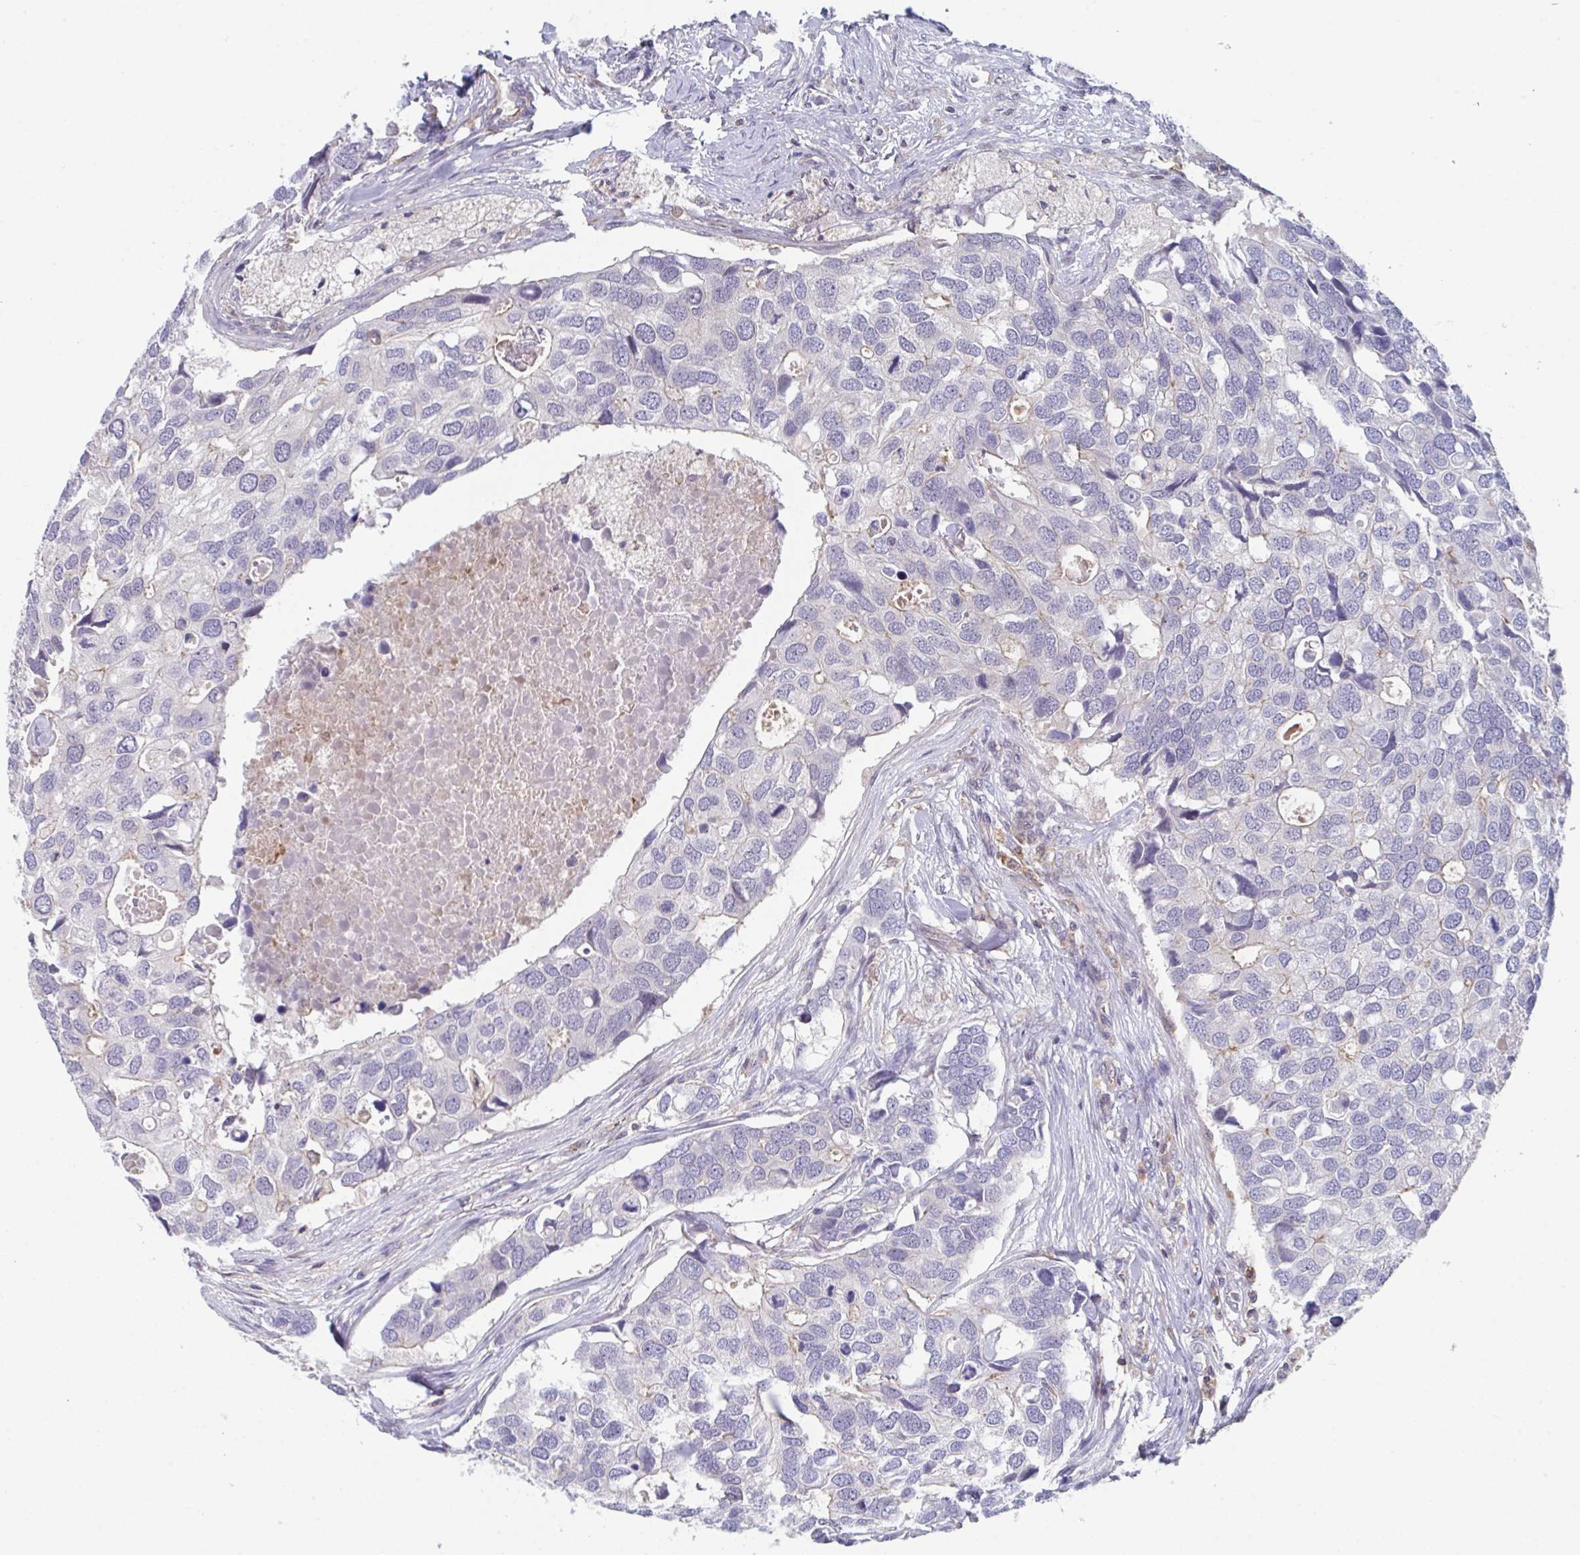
{"staining": {"intensity": "negative", "quantity": "none", "location": "none"}, "tissue": "breast cancer", "cell_type": "Tumor cells", "image_type": "cancer", "snomed": [{"axis": "morphology", "description": "Duct carcinoma"}, {"axis": "topography", "description": "Breast"}], "caption": "Intraductal carcinoma (breast) stained for a protein using immunohistochemistry (IHC) reveals no positivity tumor cells.", "gene": "DISP2", "patient": {"sex": "female", "age": 83}}